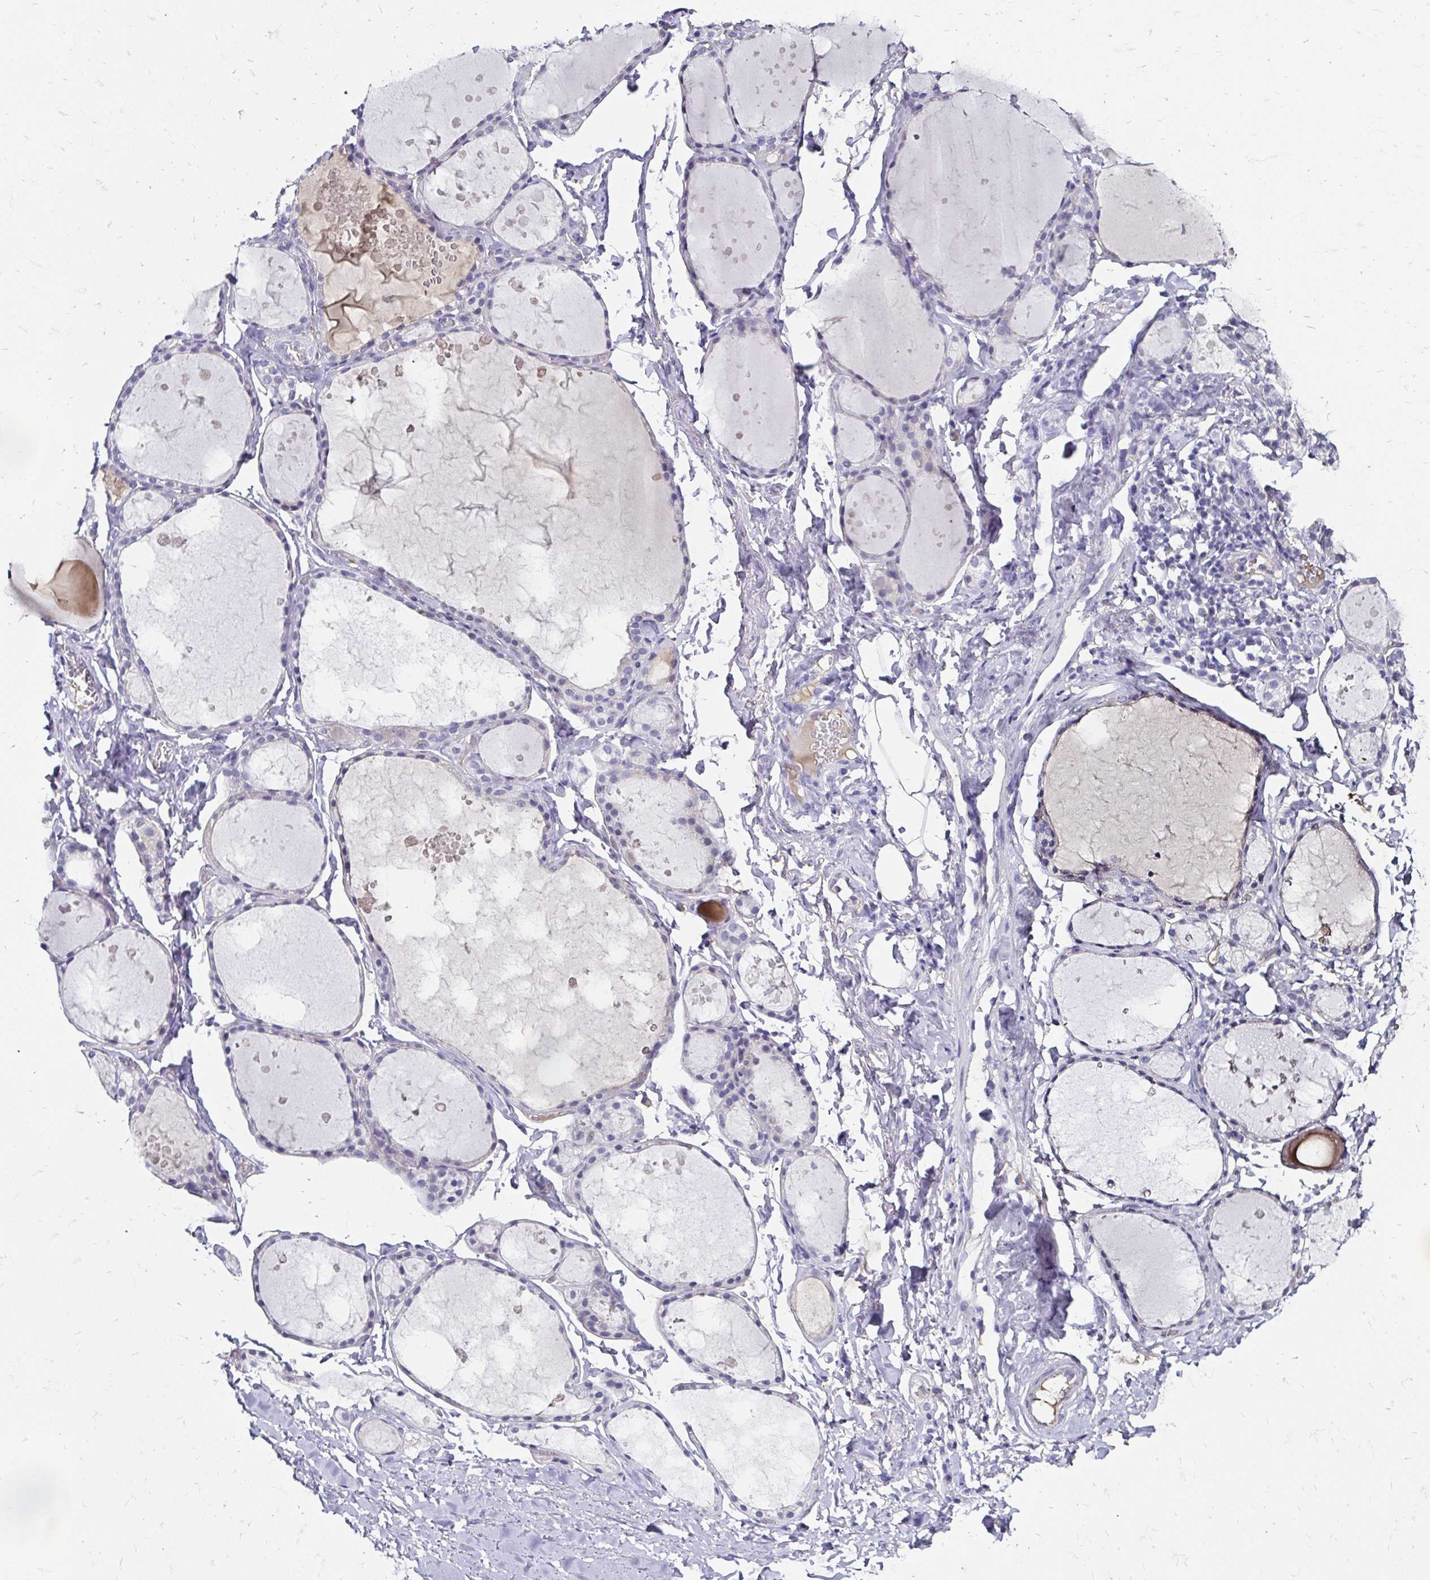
{"staining": {"intensity": "negative", "quantity": "none", "location": "none"}, "tissue": "thyroid gland", "cell_type": "Glandular cells", "image_type": "normal", "snomed": [{"axis": "morphology", "description": "Normal tissue, NOS"}, {"axis": "topography", "description": "Thyroid gland"}], "caption": "This is an immunohistochemistry (IHC) photomicrograph of normal human thyroid gland. There is no staining in glandular cells.", "gene": "SCG3", "patient": {"sex": "male", "age": 68}}